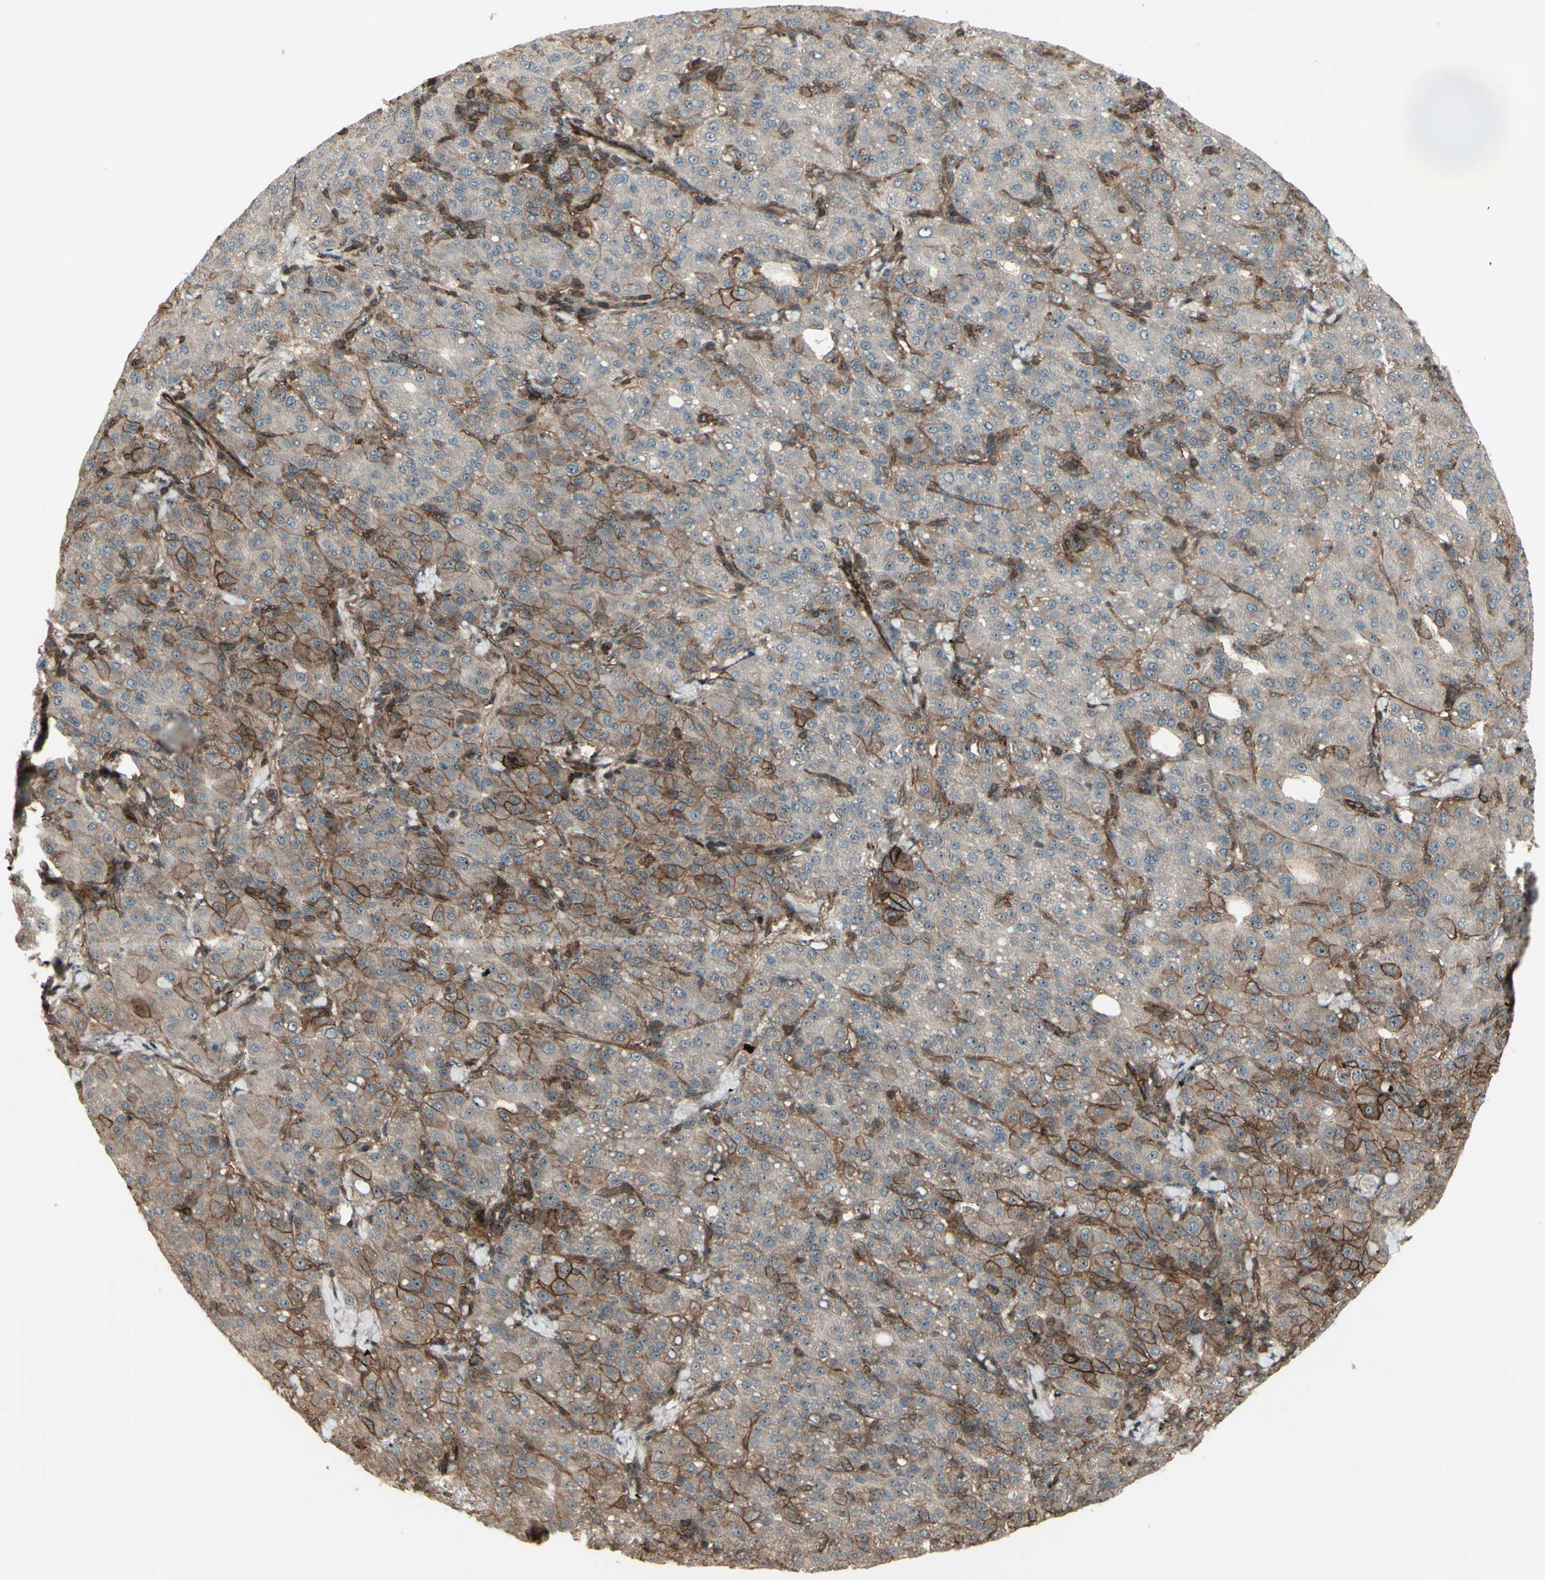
{"staining": {"intensity": "moderate", "quantity": ">75%", "location": "cytoplasmic/membranous"}, "tissue": "liver cancer", "cell_type": "Tumor cells", "image_type": "cancer", "snomed": [{"axis": "morphology", "description": "Carcinoma, Hepatocellular, NOS"}, {"axis": "topography", "description": "Liver"}], "caption": "Human liver cancer stained with a protein marker demonstrates moderate staining in tumor cells.", "gene": "FXYD5", "patient": {"sex": "male", "age": 65}}